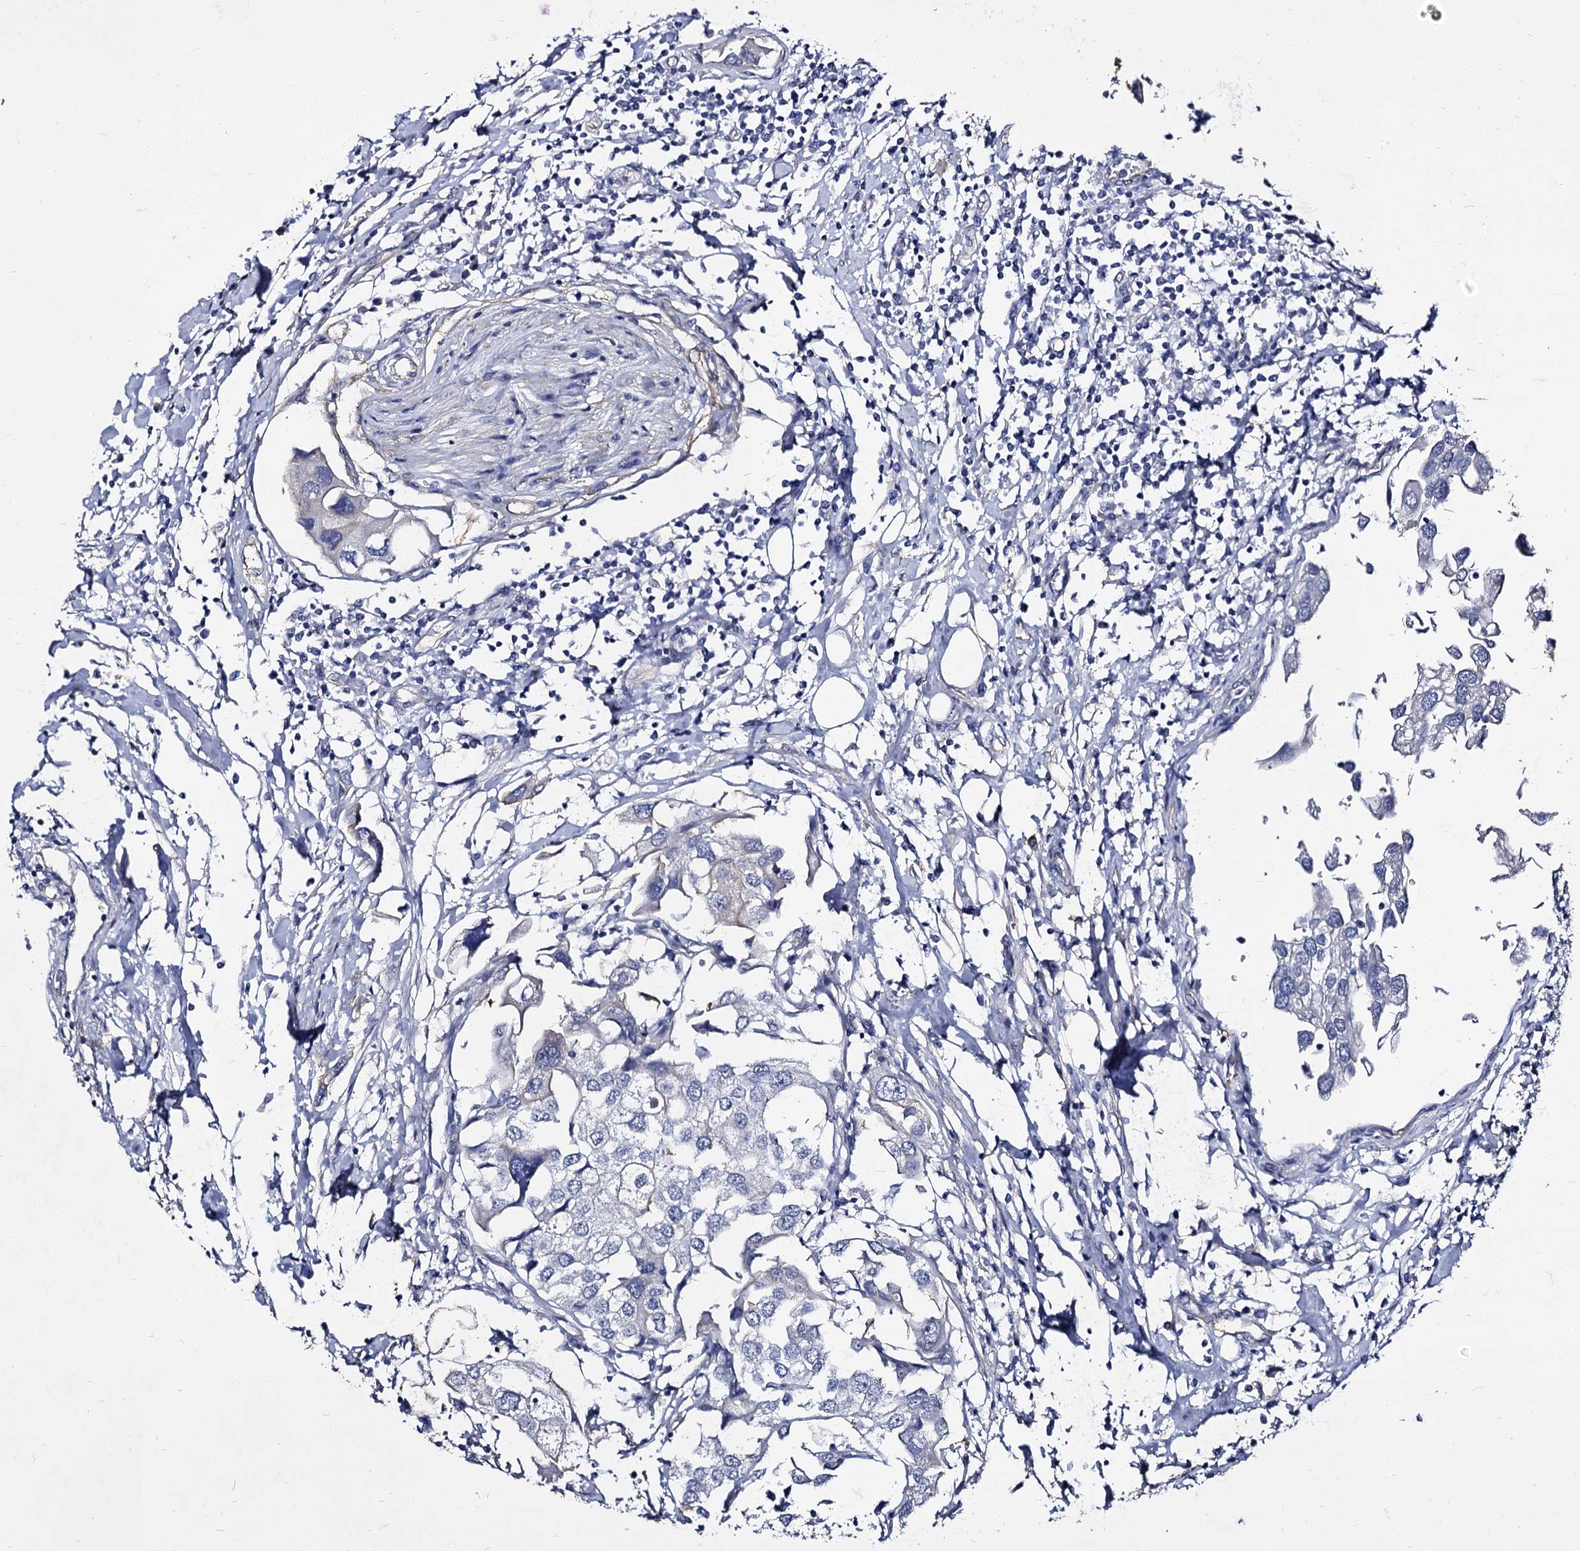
{"staining": {"intensity": "negative", "quantity": "none", "location": "none"}, "tissue": "urothelial cancer", "cell_type": "Tumor cells", "image_type": "cancer", "snomed": [{"axis": "morphology", "description": "Urothelial carcinoma, High grade"}, {"axis": "topography", "description": "Urinary bladder"}], "caption": "High-grade urothelial carcinoma was stained to show a protein in brown. There is no significant positivity in tumor cells. The staining is performed using DAB (3,3'-diaminobenzidine) brown chromogen with nuclei counter-stained in using hematoxylin.", "gene": "CBFB", "patient": {"sex": "male", "age": 64}}